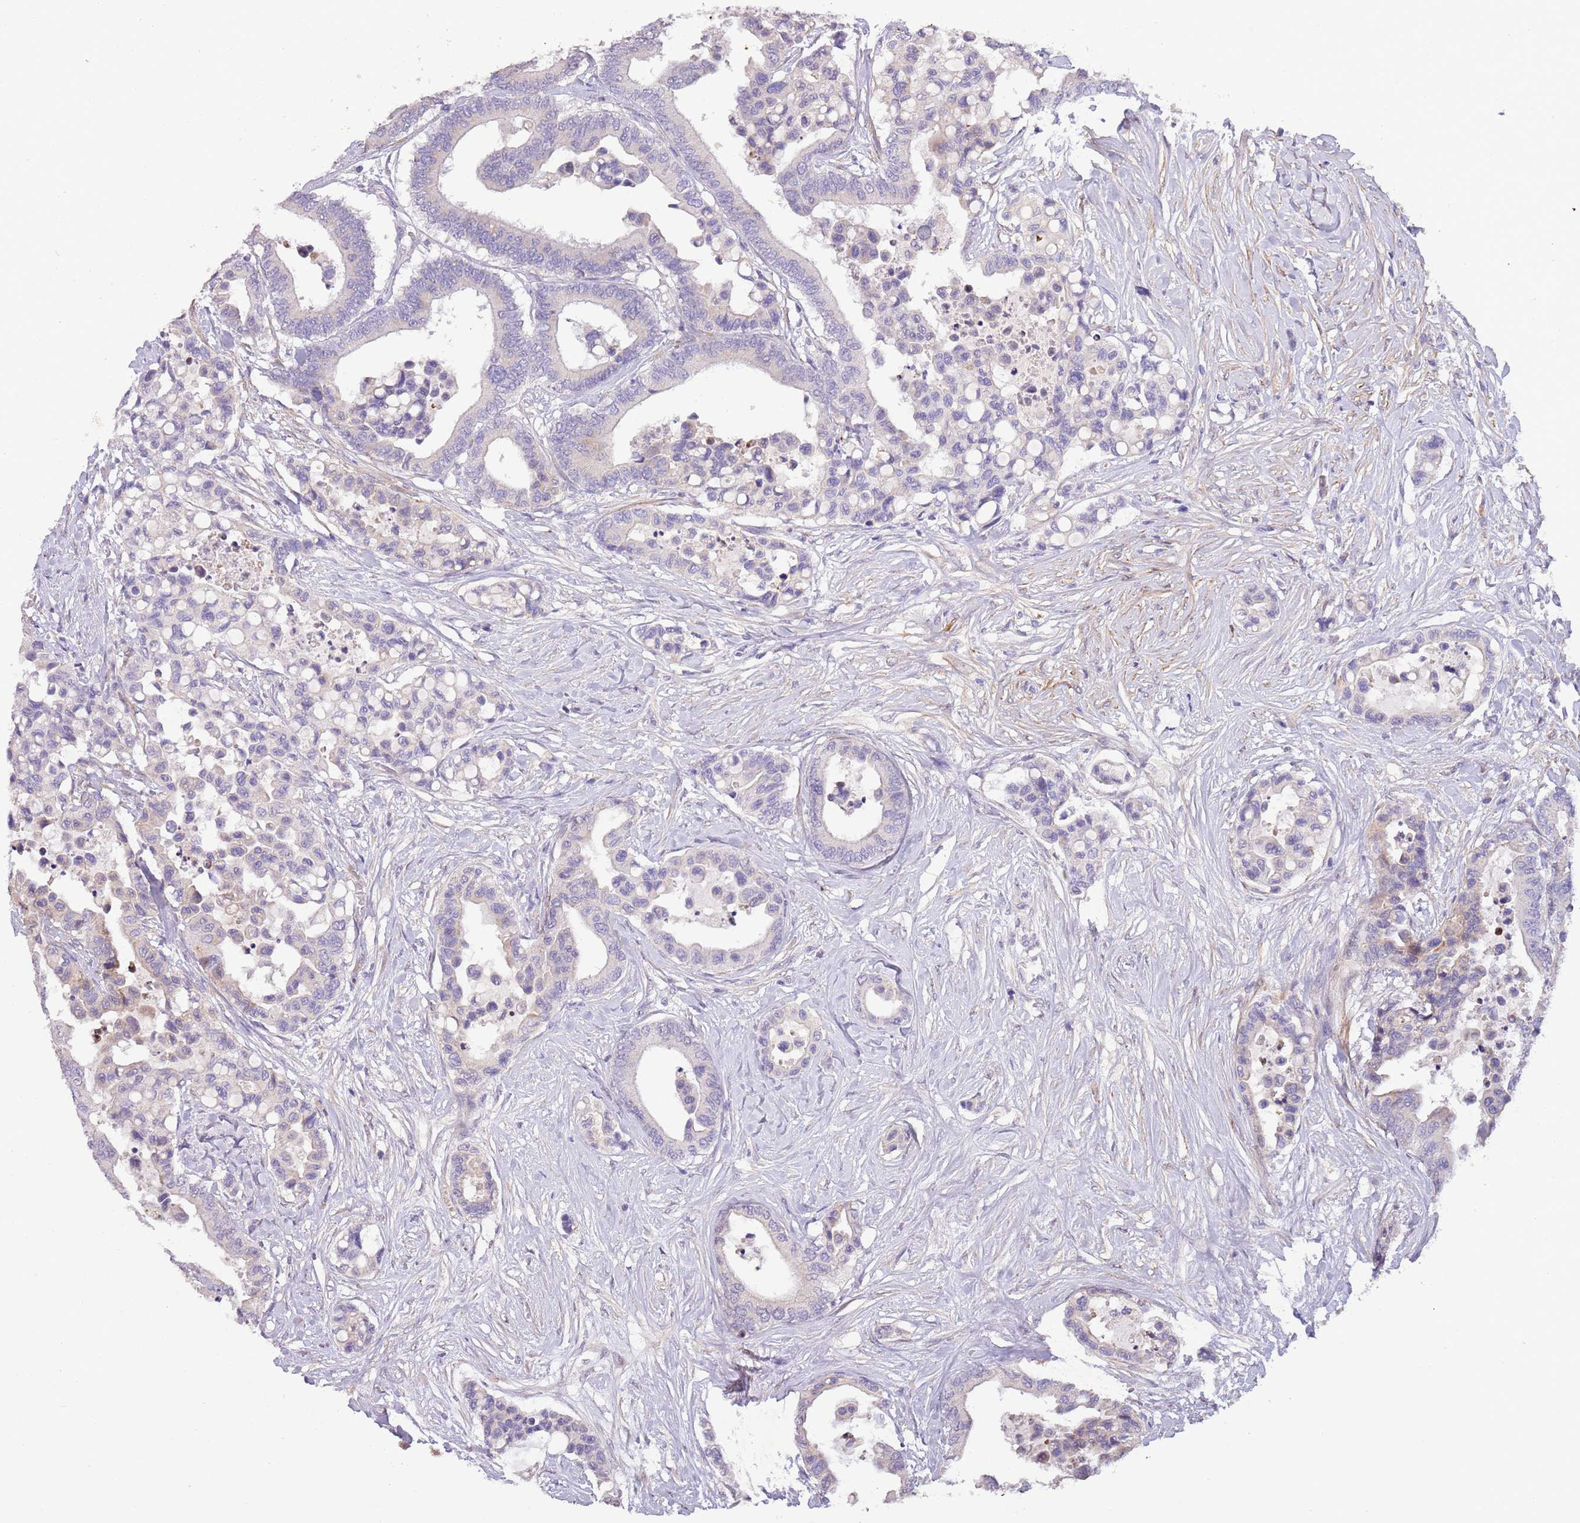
{"staining": {"intensity": "negative", "quantity": "none", "location": "none"}, "tissue": "colorectal cancer", "cell_type": "Tumor cells", "image_type": "cancer", "snomed": [{"axis": "morphology", "description": "Normal tissue, NOS"}, {"axis": "morphology", "description": "Adenocarcinoma, NOS"}, {"axis": "topography", "description": "Colon"}], "caption": "High power microscopy histopathology image of an immunohistochemistry (IHC) histopathology image of colorectal cancer (adenocarcinoma), revealing no significant positivity in tumor cells.", "gene": "ZNF658", "patient": {"sex": "male", "age": 82}}